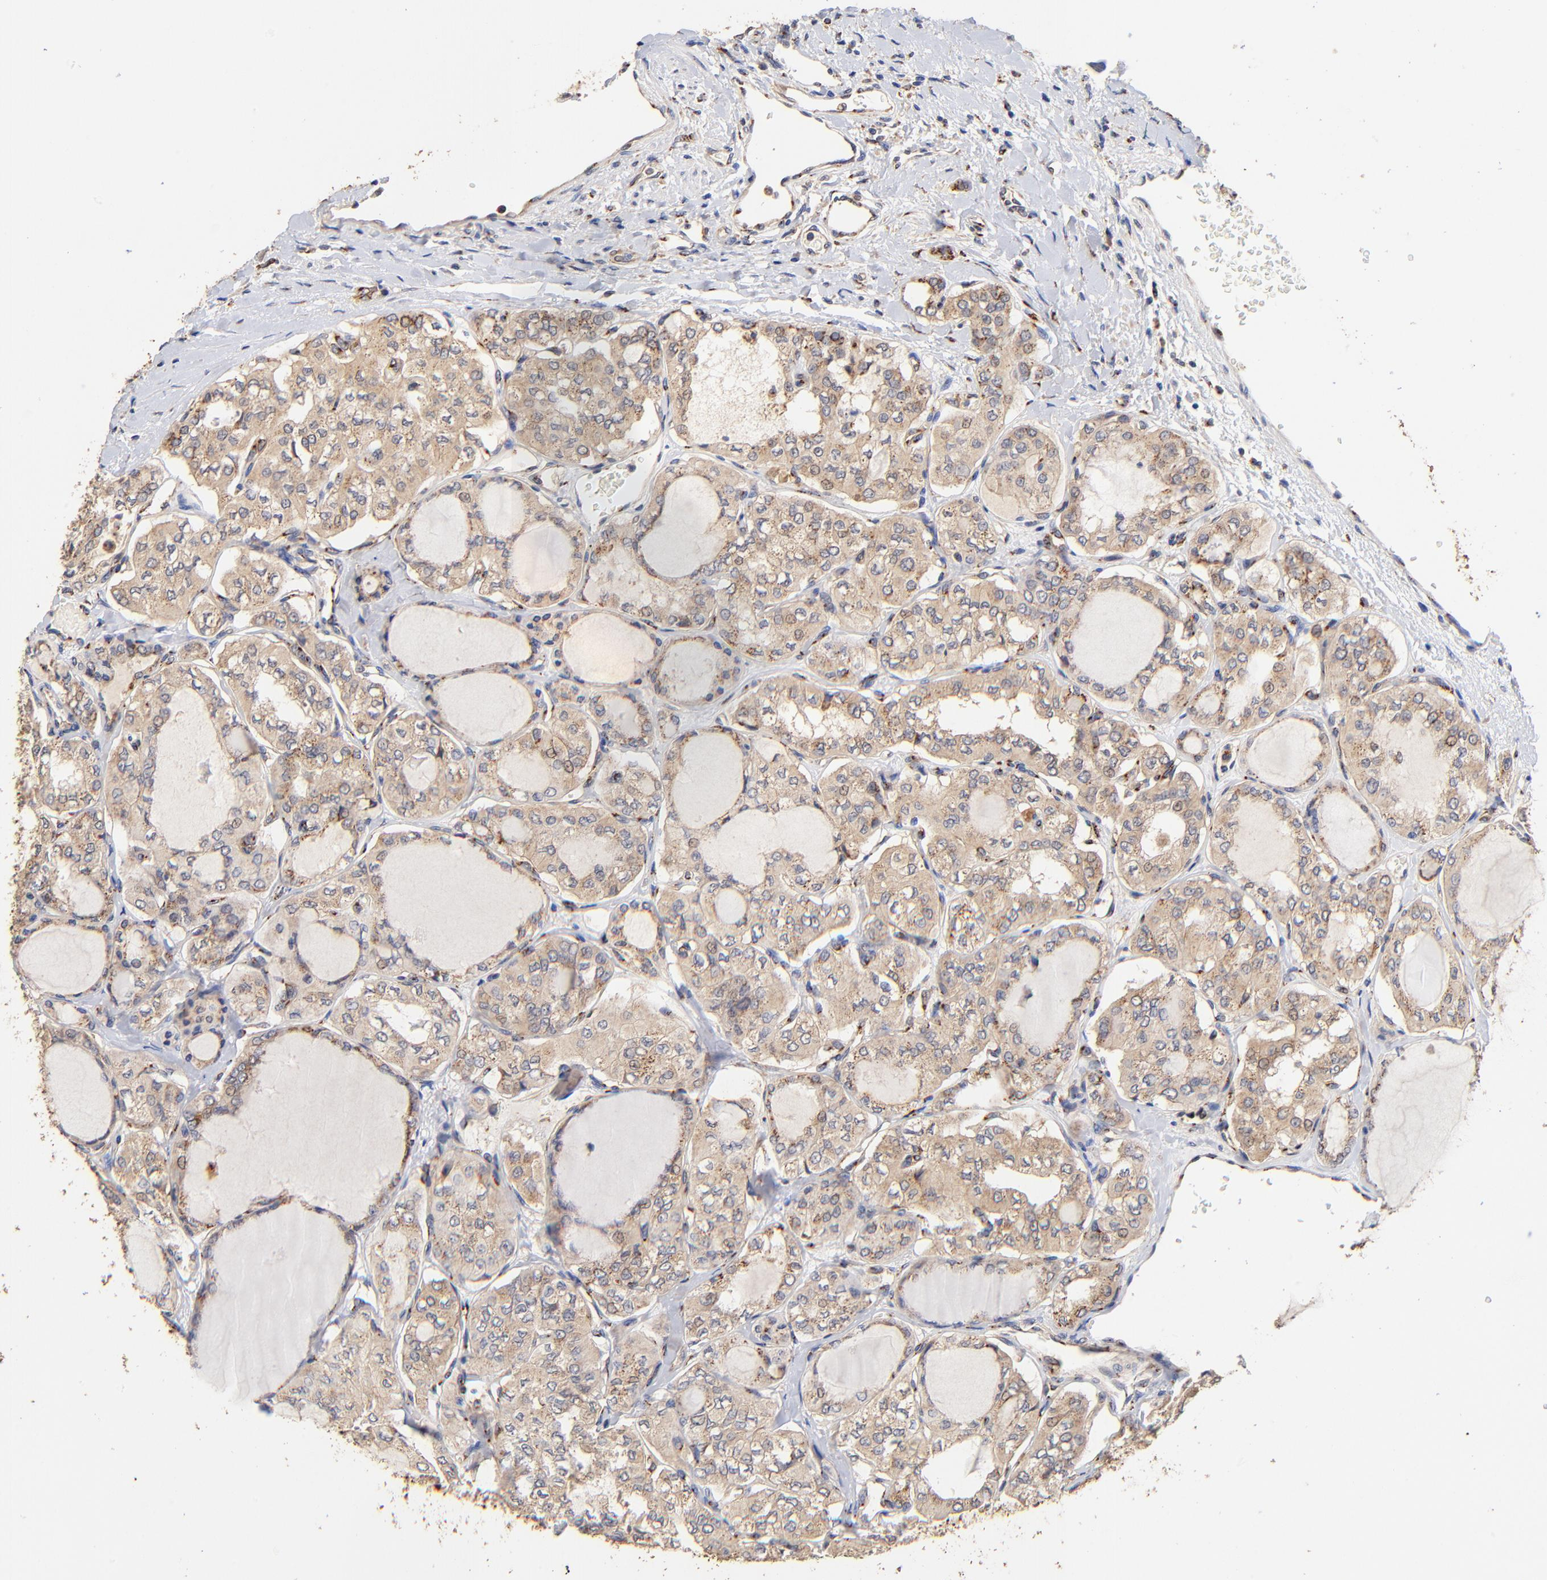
{"staining": {"intensity": "weak", "quantity": ">75%", "location": "cytoplasmic/membranous"}, "tissue": "thyroid cancer", "cell_type": "Tumor cells", "image_type": "cancer", "snomed": [{"axis": "morphology", "description": "Papillary adenocarcinoma, NOS"}, {"axis": "topography", "description": "Thyroid gland"}], "caption": "Thyroid cancer tissue shows weak cytoplasmic/membranous expression in about >75% of tumor cells", "gene": "FMNL3", "patient": {"sex": "male", "age": 20}}